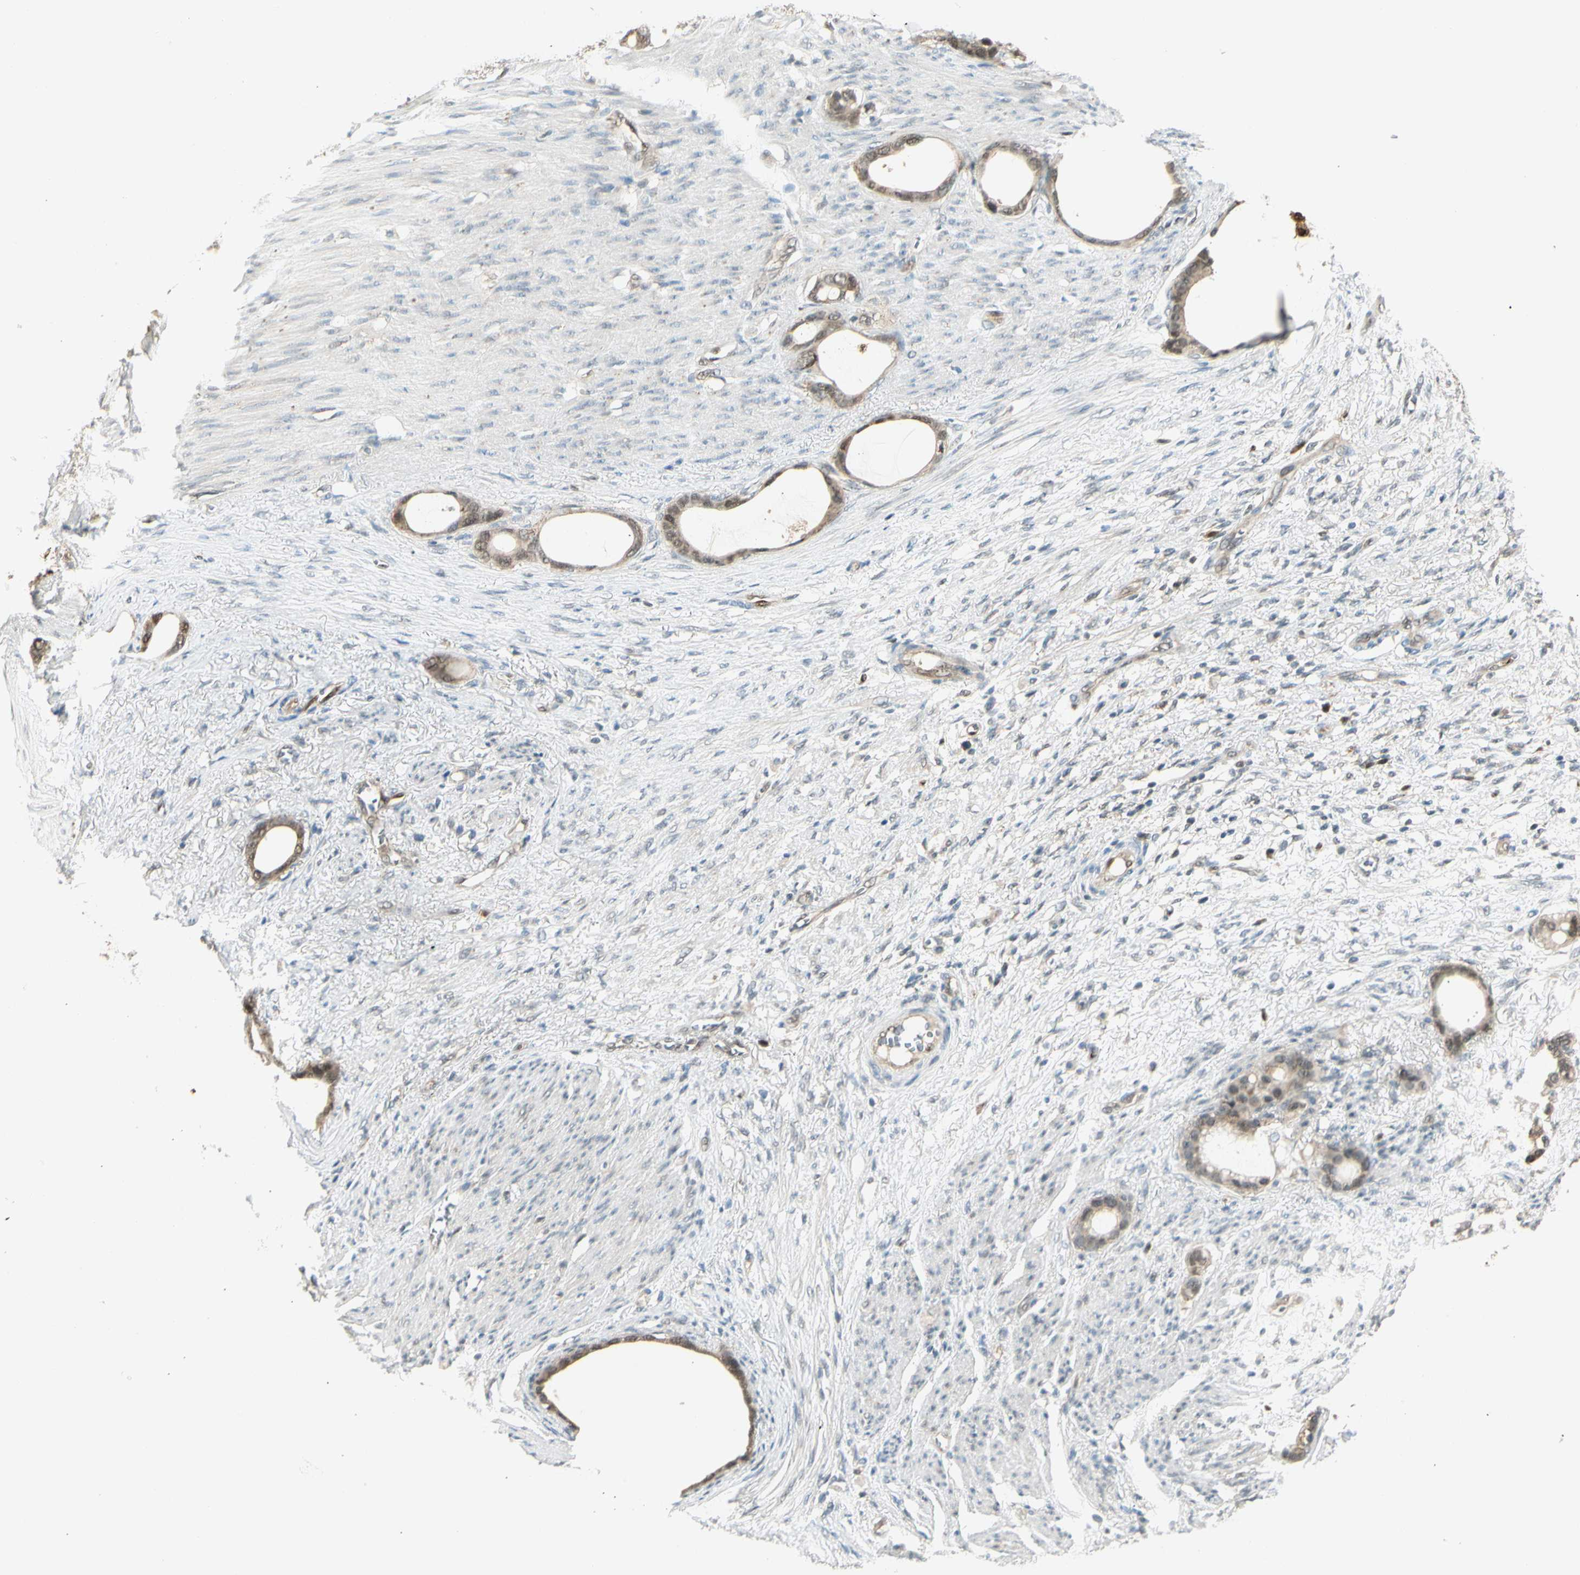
{"staining": {"intensity": "weak", "quantity": ">75%", "location": "cytoplasmic/membranous"}, "tissue": "stomach cancer", "cell_type": "Tumor cells", "image_type": "cancer", "snomed": [{"axis": "morphology", "description": "Adenocarcinoma, NOS"}, {"axis": "topography", "description": "Stomach"}], "caption": "A brown stain shows weak cytoplasmic/membranous expression of a protein in human stomach cancer (adenocarcinoma) tumor cells. The staining was performed using DAB, with brown indicating positive protein expression. Nuclei are stained blue with hematoxylin.", "gene": "LTA4H", "patient": {"sex": "female", "age": 75}}